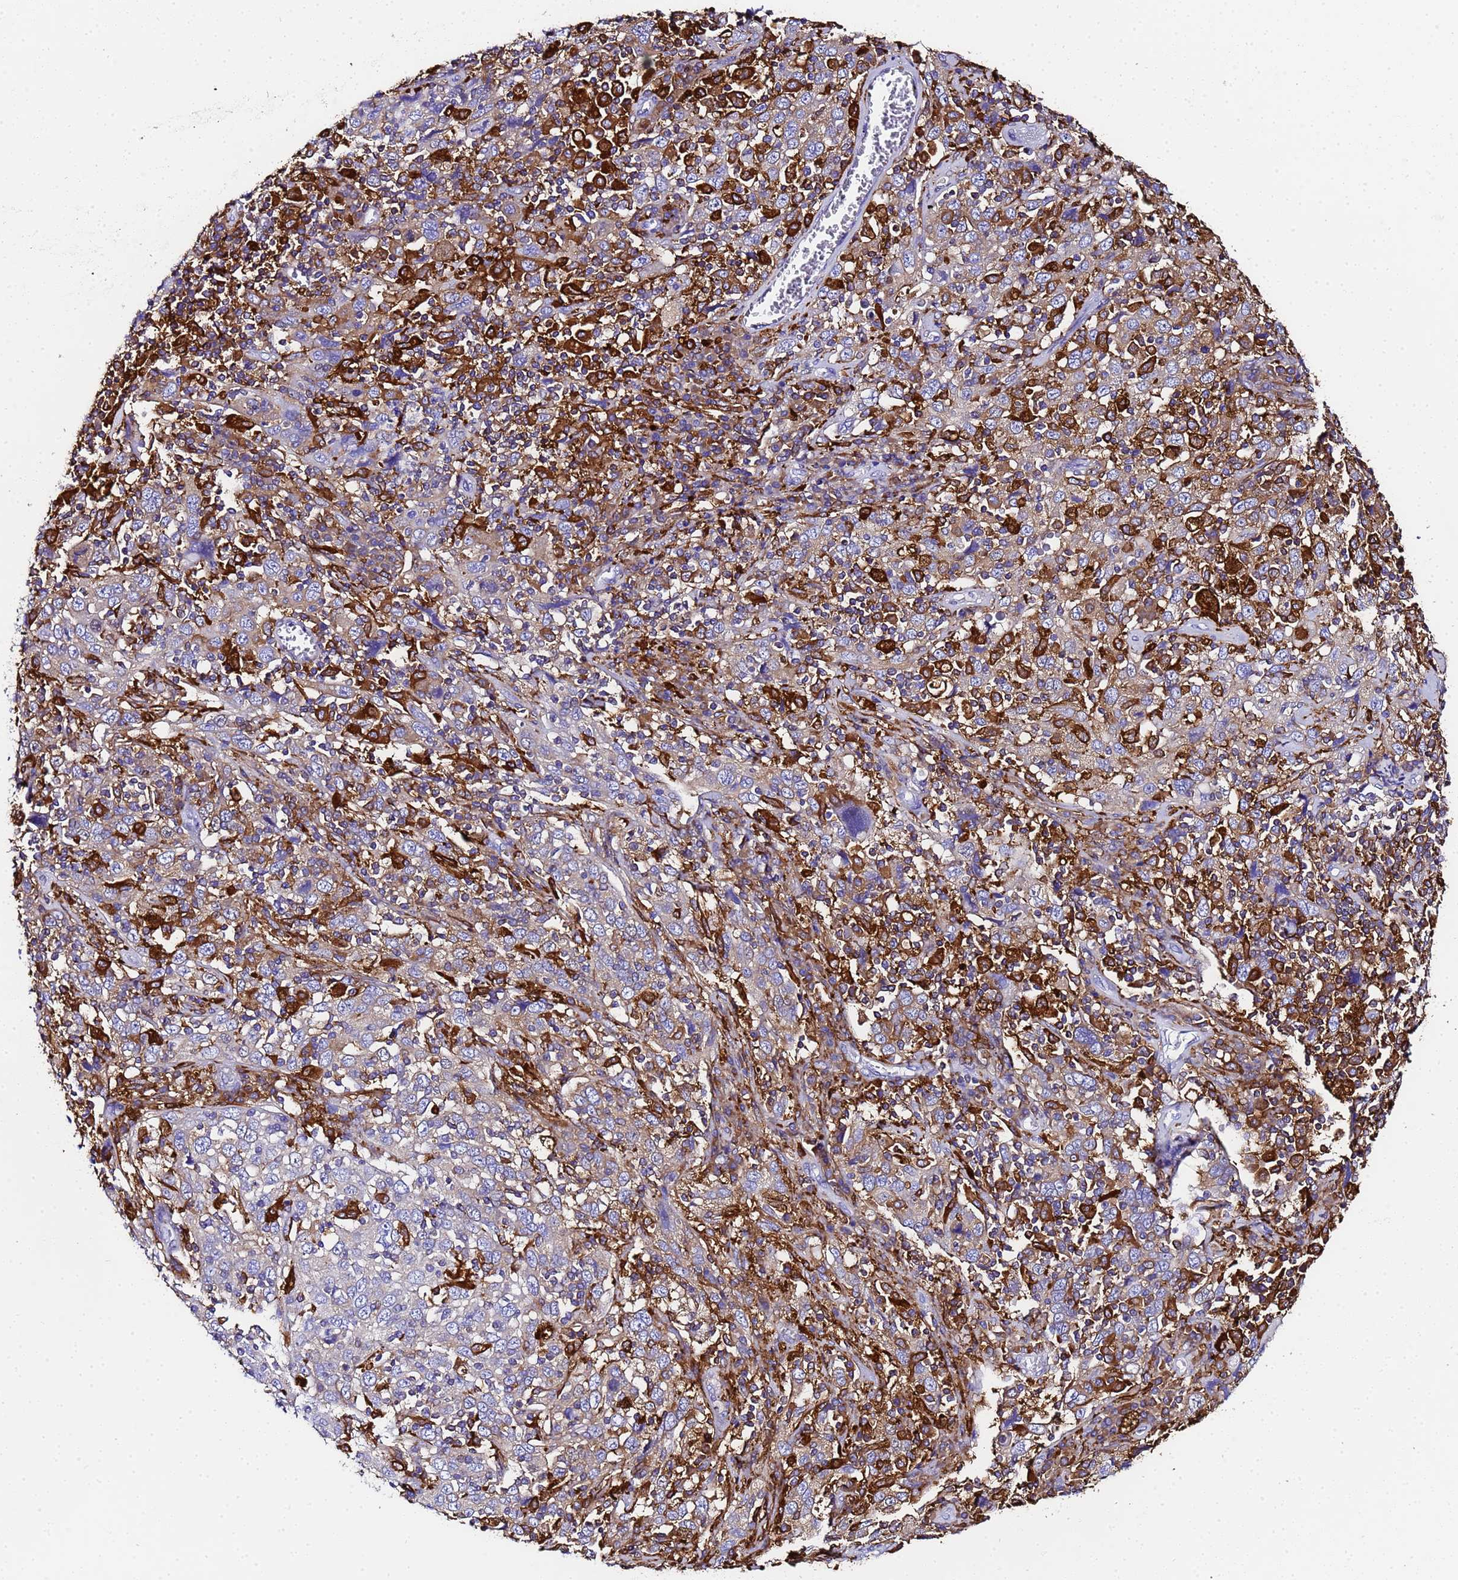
{"staining": {"intensity": "strong", "quantity": "<25%", "location": "cytoplasmic/membranous"}, "tissue": "cervical cancer", "cell_type": "Tumor cells", "image_type": "cancer", "snomed": [{"axis": "morphology", "description": "Squamous cell carcinoma, NOS"}, {"axis": "topography", "description": "Cervix"}], "caption": "DAB (3,3'-diaminobenzidine) immunohistochemical staining of human cervical cancer (squamous cell carcinoma) shows strong cytoplasmic/membranous protein staining in approximately <25% of tumor cells.", "gene": "FTL", "patient": {"sex": "female", "age": 46}}